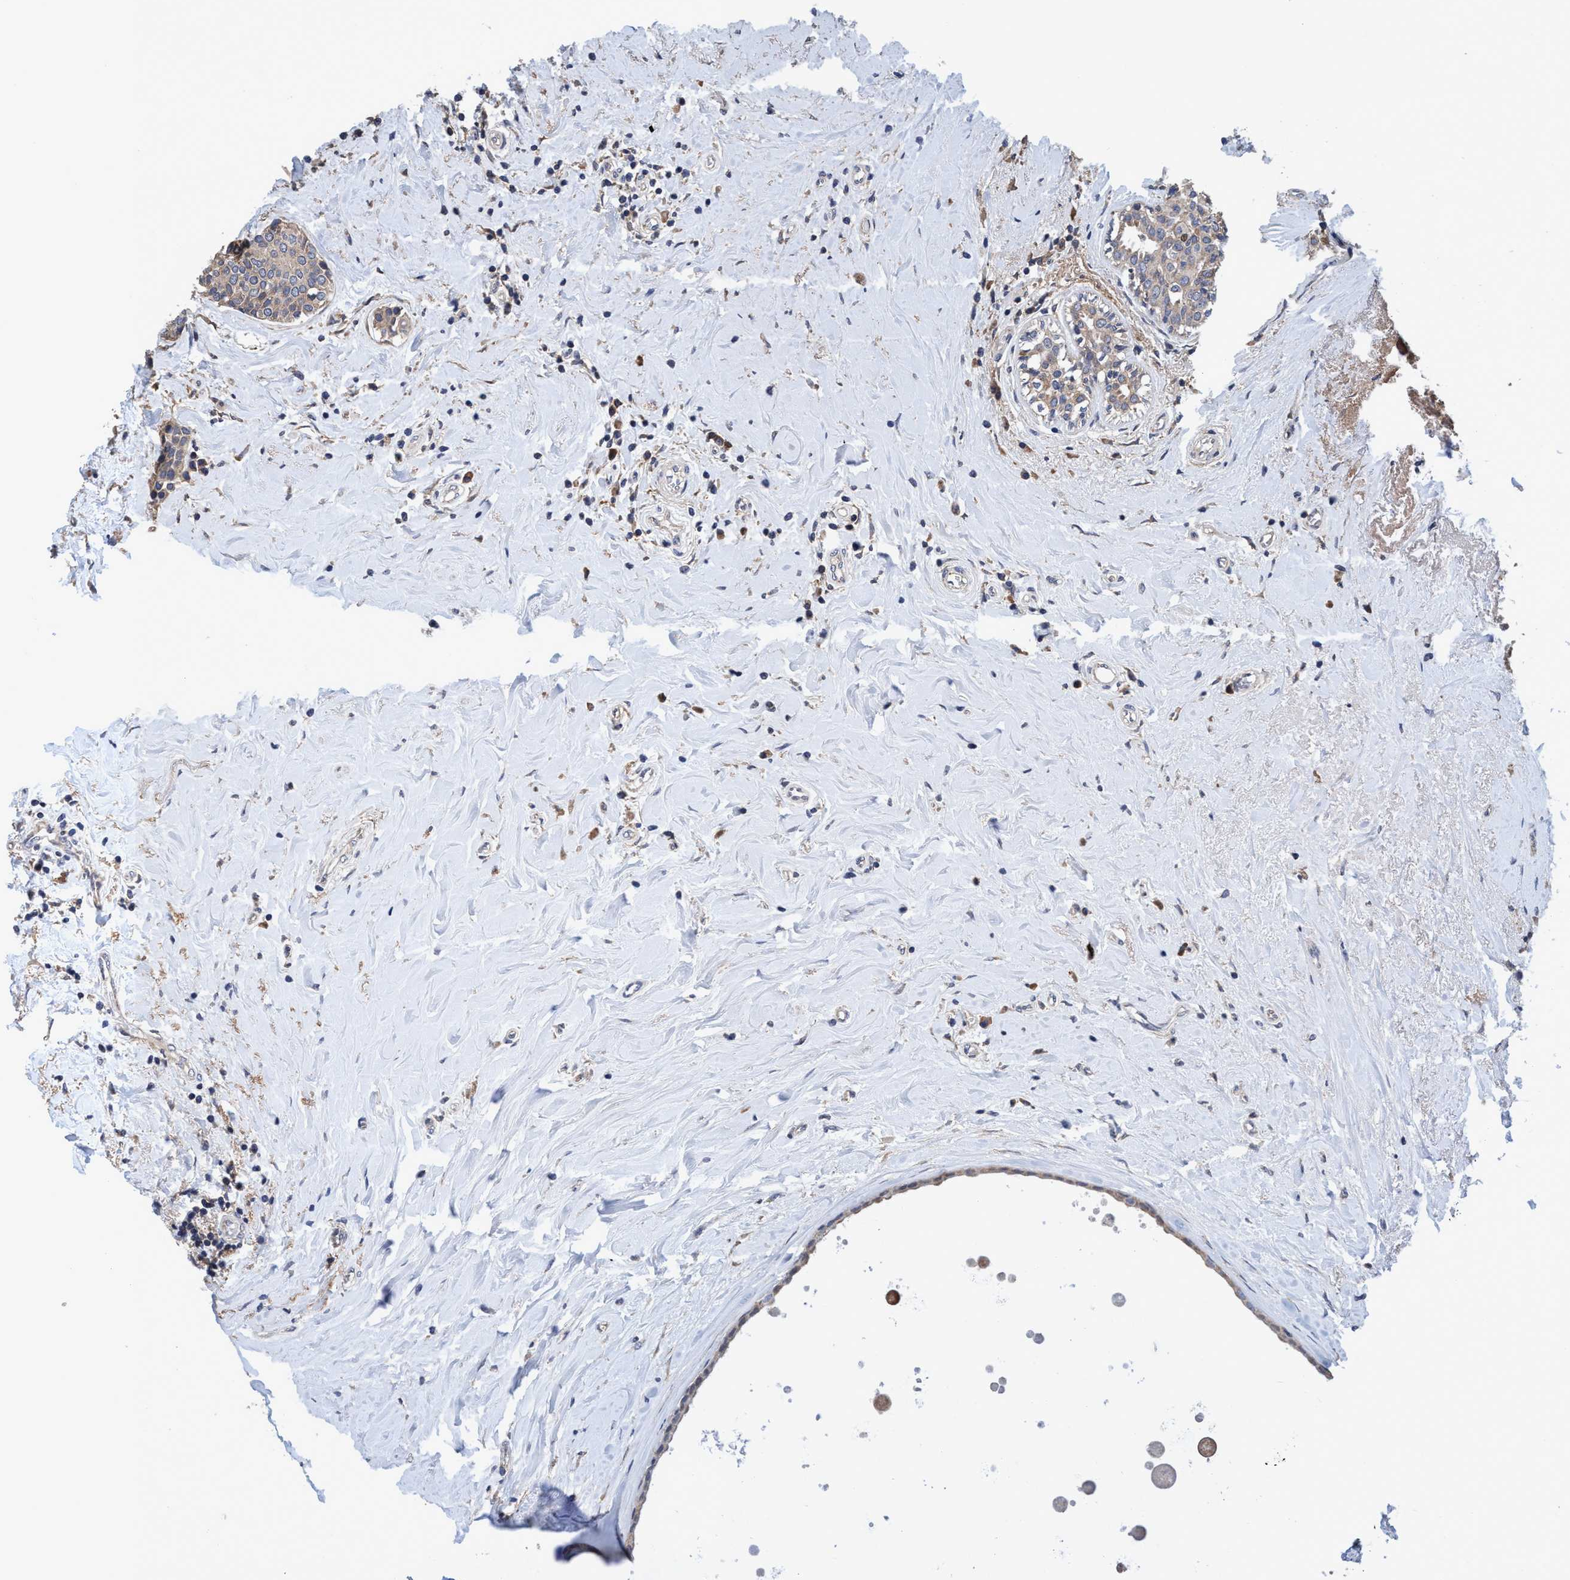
{"staining": {"intensity": "weak", "quantity": "<25%", "location": "cytoplasmic/membranous"}, "tissue": "breast cancer", "cell_type": "Tumor cells", "image_type": "cancer", "snomed": [{"axis": "morphology", "description": "Duct carcinoma"}, {"axis": "topography", "description": "Breast"}], "caption": "Histopathology image shows no protein positivity in tumor cells of infiltrating ductal carcinoma (breast) tissue.", "gene": "CALCOCO2", "patient": {"sex": "female", "age": 55}}